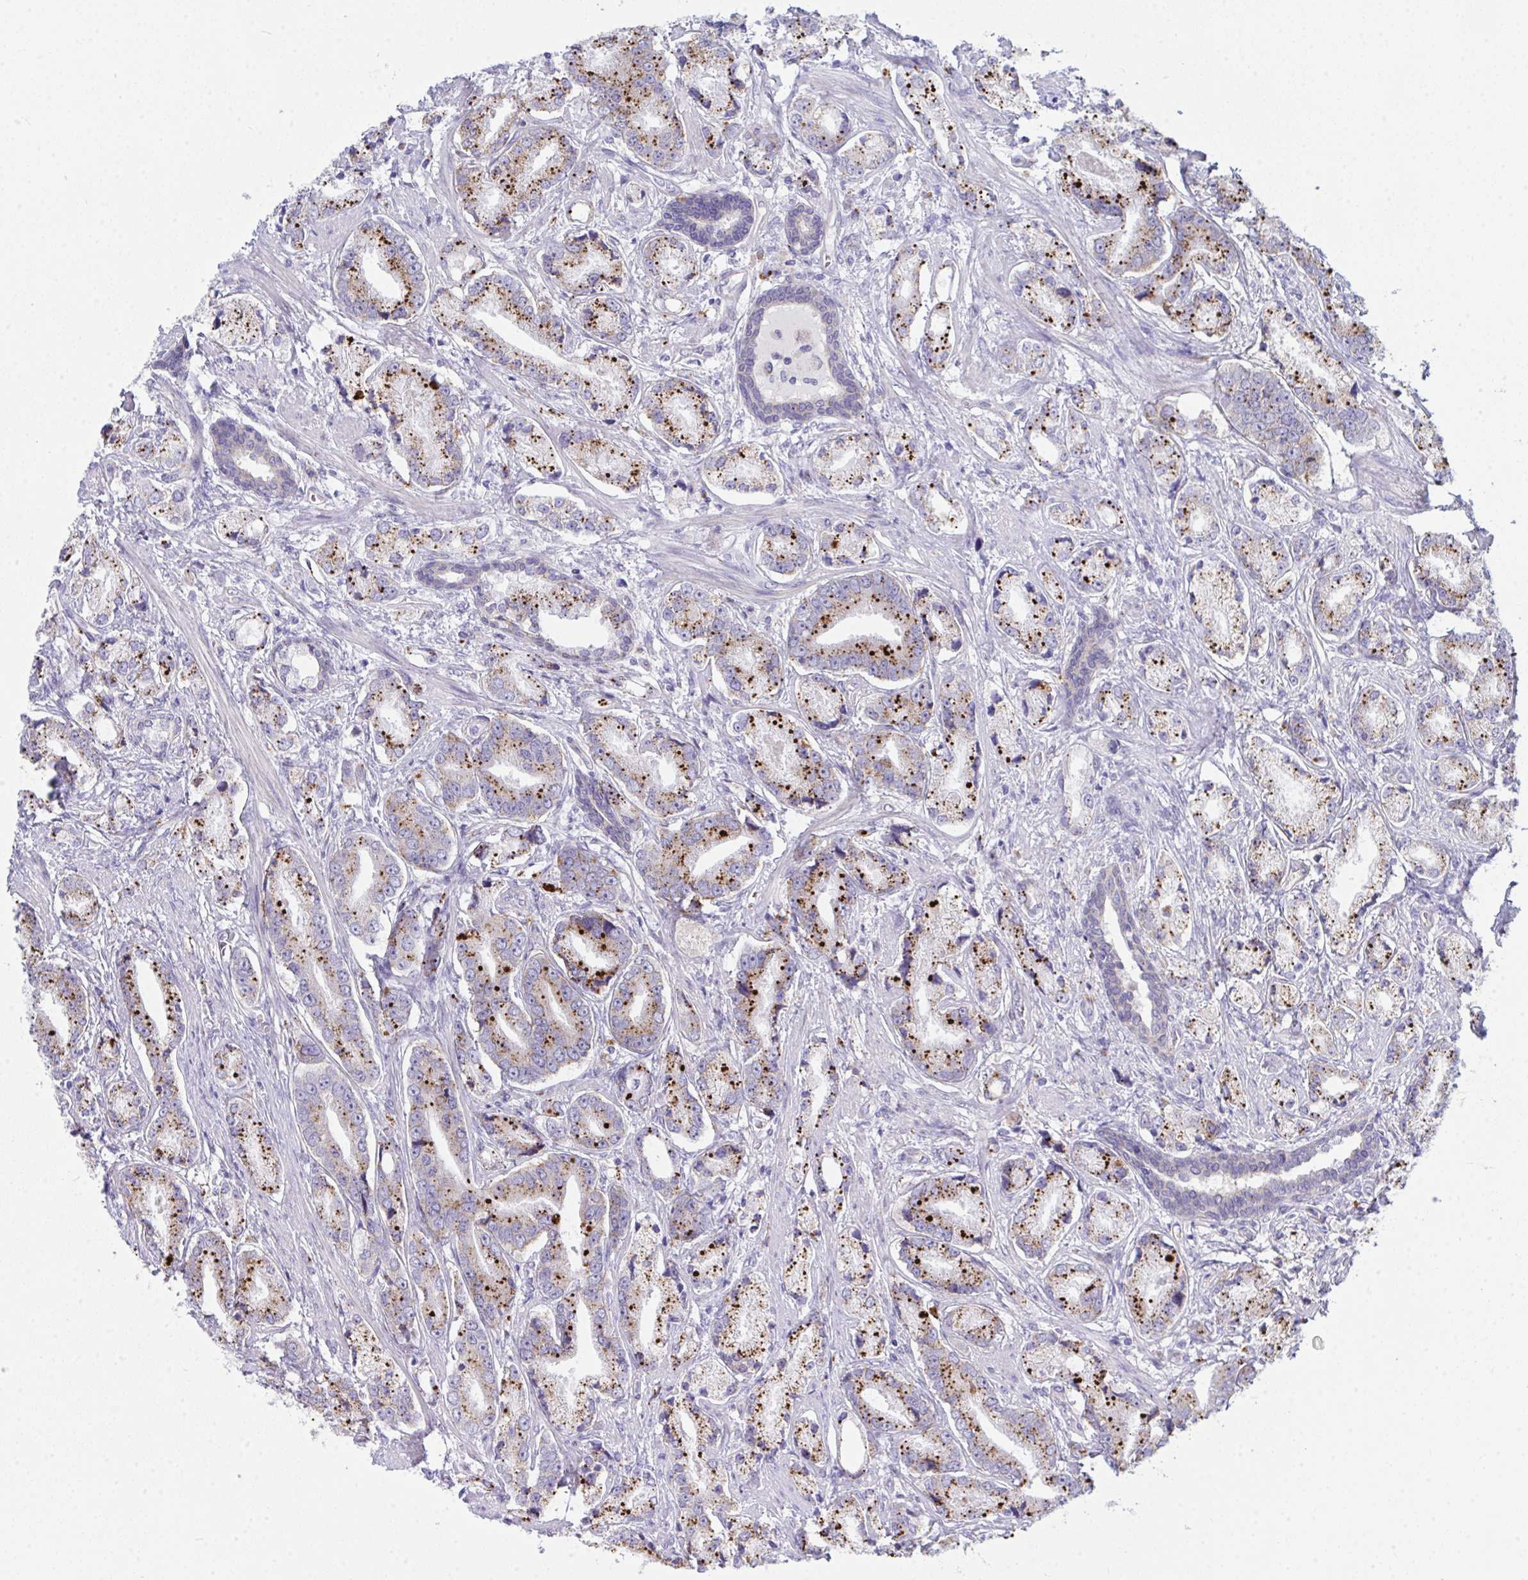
{"staining": {"intensity": "strong", "quantity": ">75%", "location": "cytoplasmic/membranous"}, "tissue": "prostate cancer", "cell_type": "Tumor cells", "image_type": "cancer", "snomed": [{"axis": "morphology", "description": "Adenocarcinoma, High grade"}, {"axis": "topography", "description": "Prostate and seminal vesicle, NOS"}], "caption": "Tumor cells display strong cytoplasmic/membranous positivity in approximately >75% of cells in adenocarcinoma (high-grade) (prostate). The staining was performed using DAB (3,3'-diaminobenzidine) to visualize the protein expression in brown, while the nuclei were stained in blue with hematoxylin (Magnification: 20x).", "gene": "GAB1", "patient": {"sex": "male", "age": 61}}